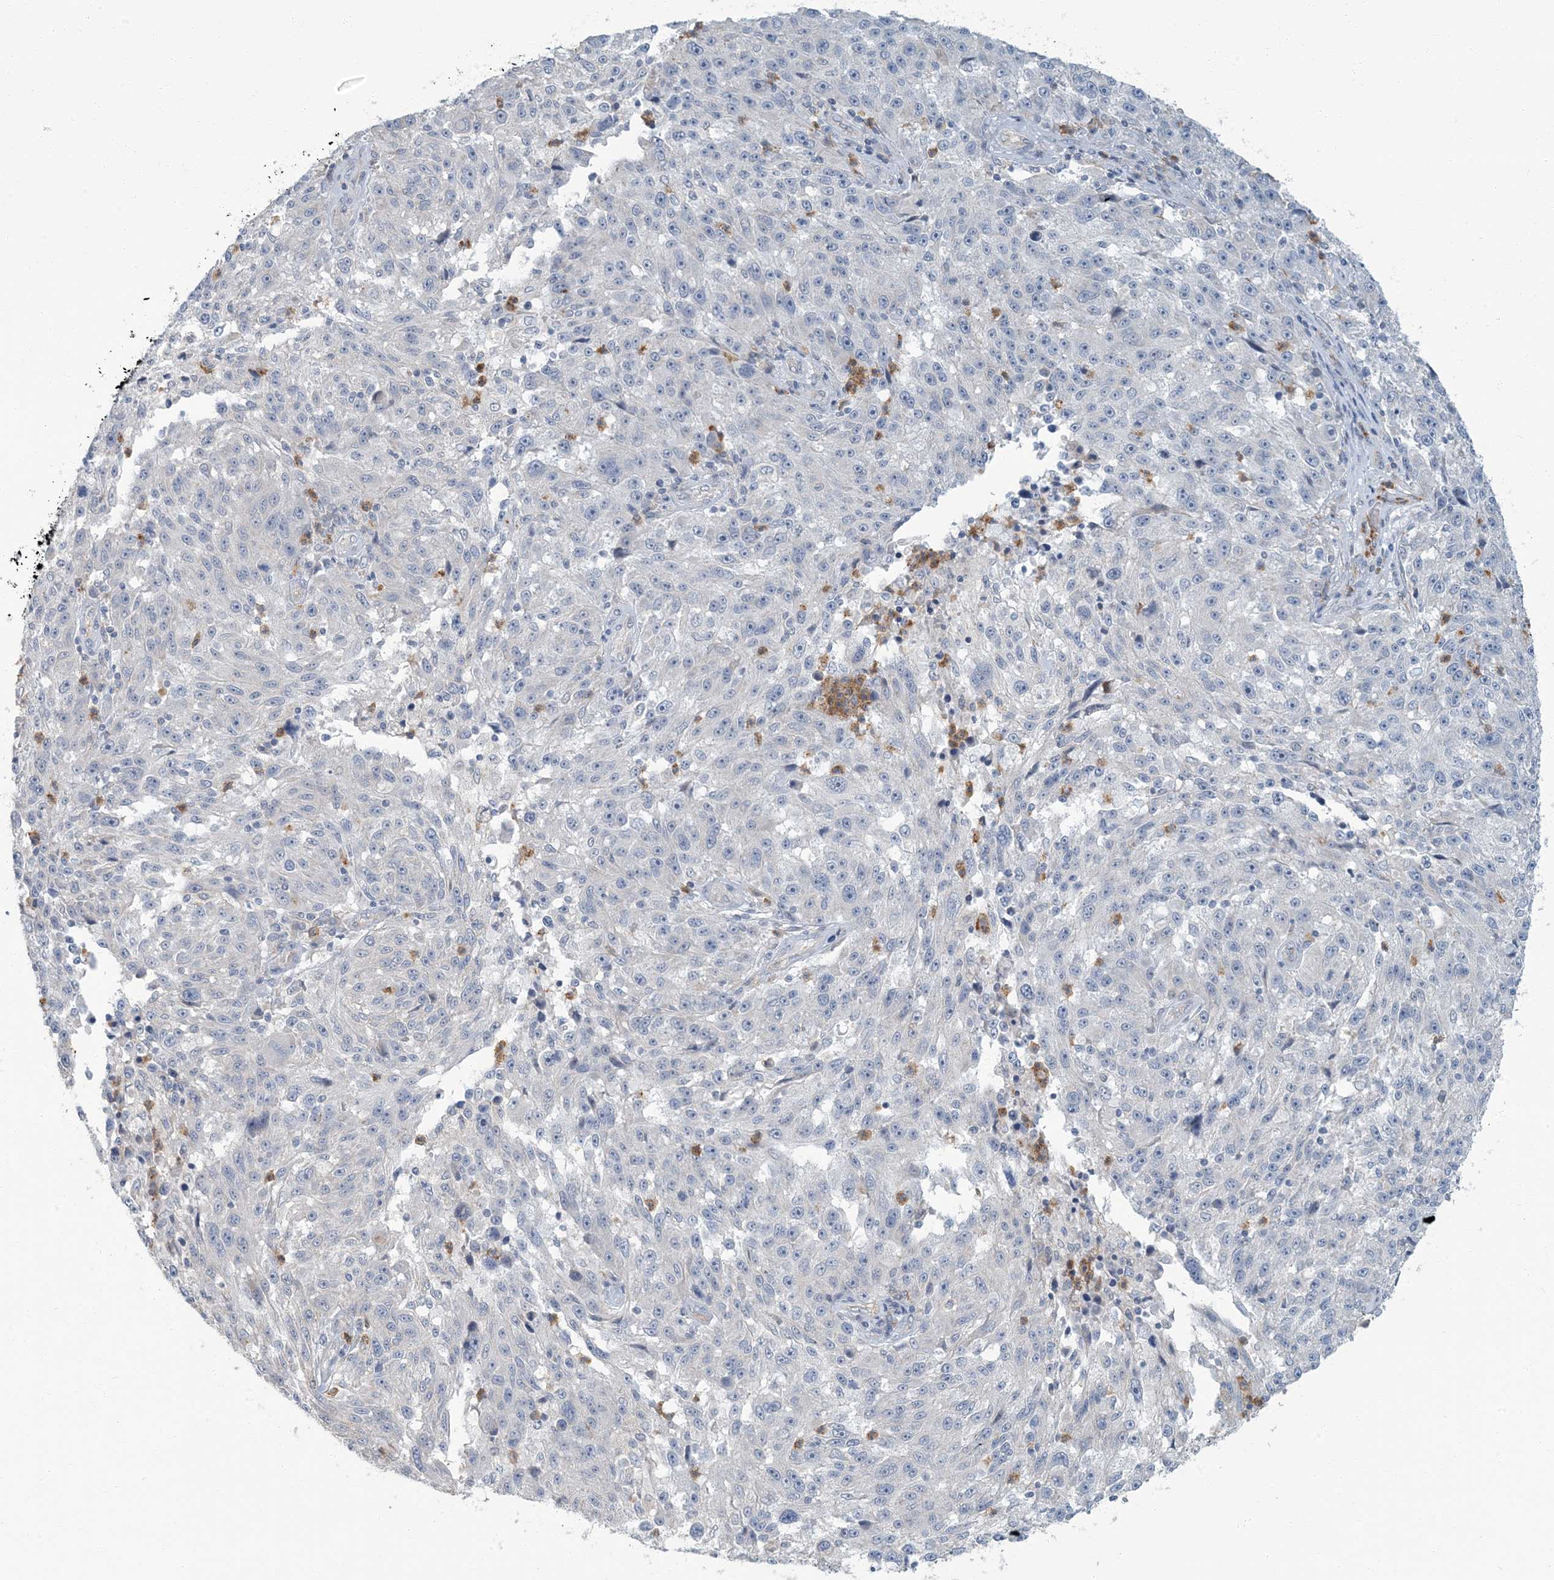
{"staining": {"intensity": "negative", "quantity": "none", "location": "none"}, "tissue": "melanoma", "cell_type": "Tumor cells", "image_type": "cancer", "snomed": [{"axis": "morphology", "description": "Malignant melanoma, NOS"}, {"axis": "topography", "description": "Skin"}], "caption": "Tumor cells show no significant protein expression in malignant melanoma. The staining was performed using DAB to visualize the protein expression in brown, while the nuclei were stained in blue with hematoxylin (Magnification: 20x).", "gene": "EPHA4", "patient": {"sex": "male", "age": 53}}